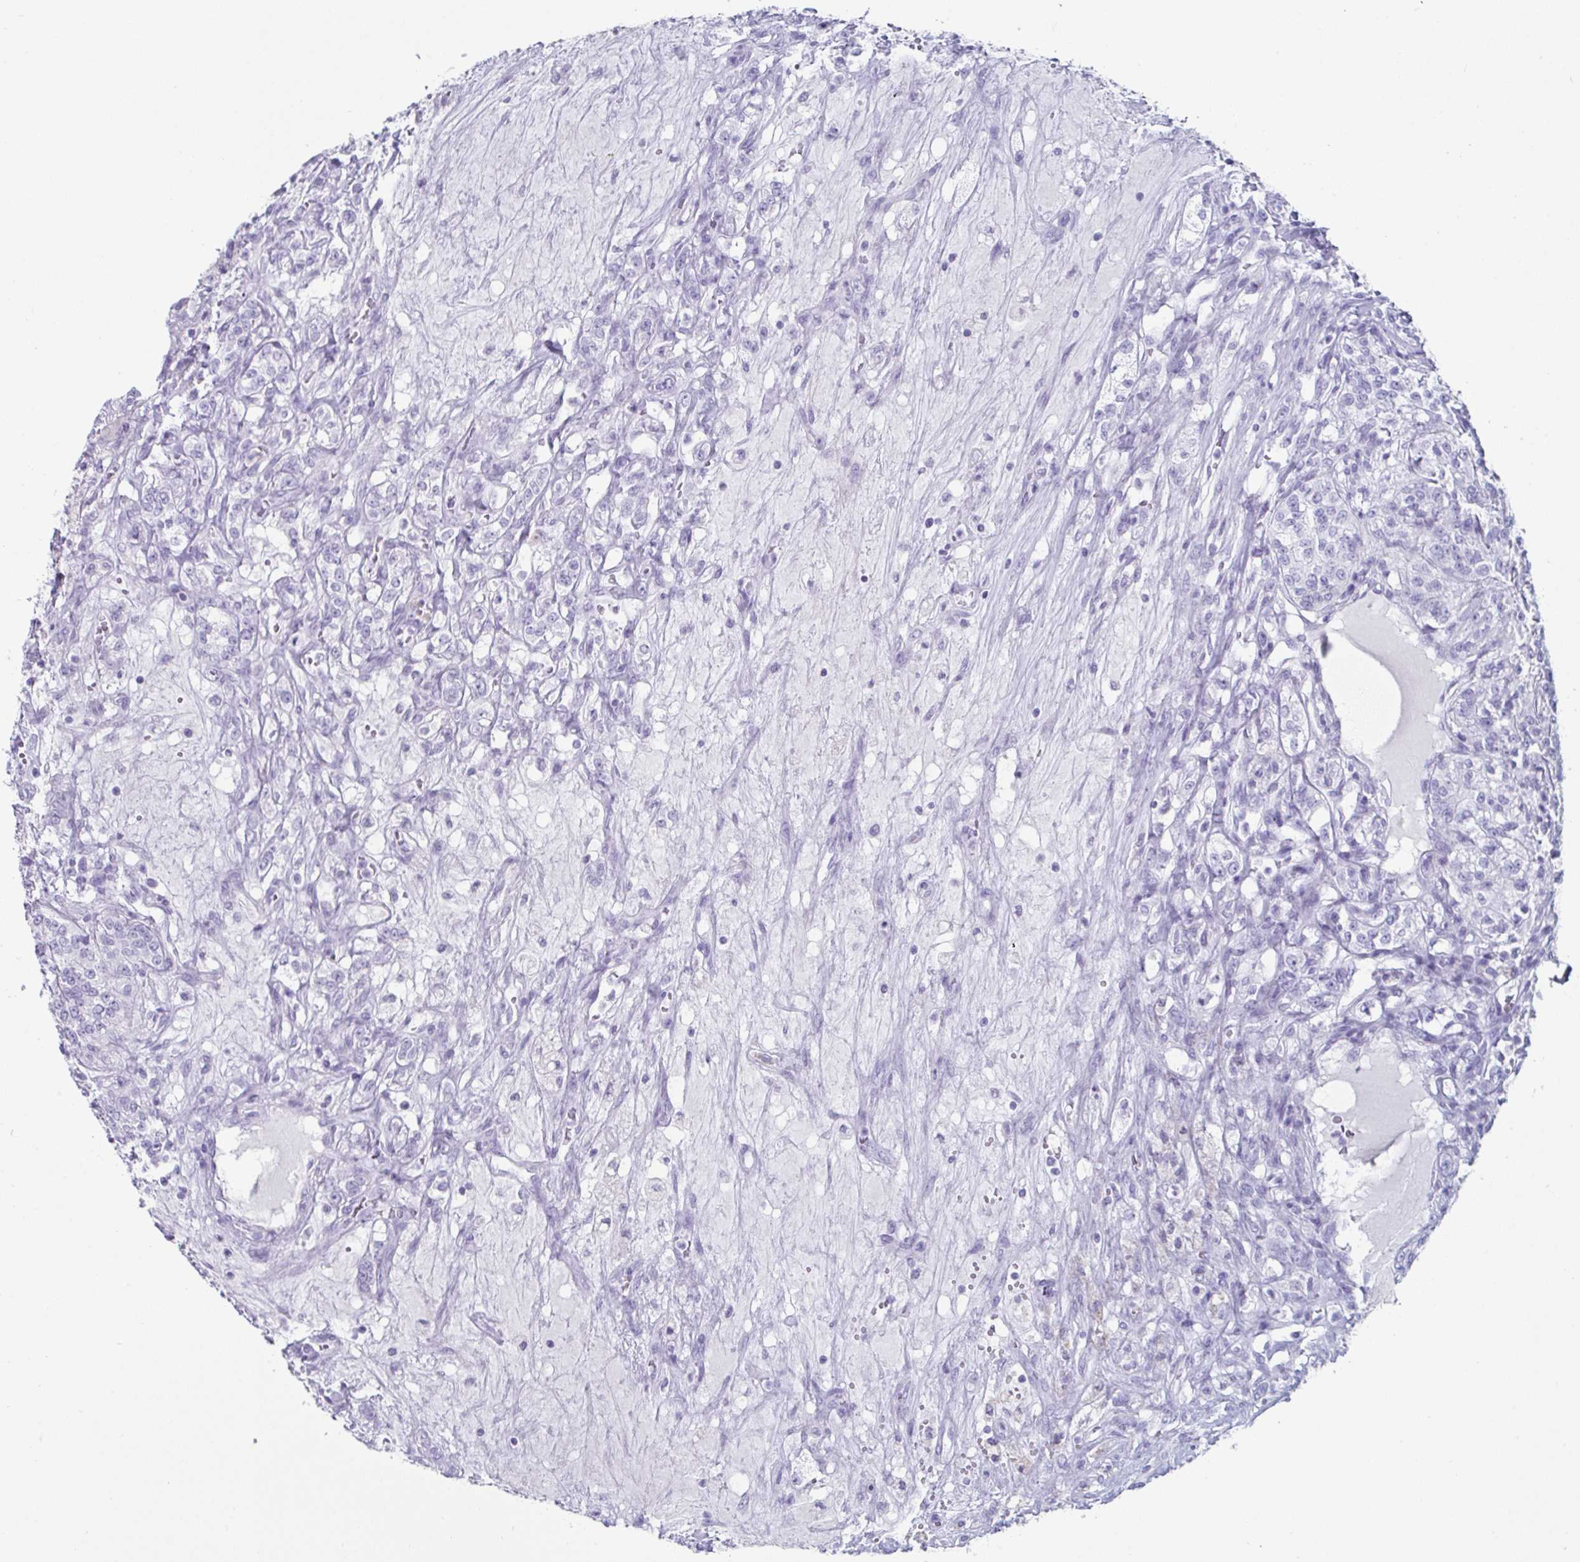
{"staining": {"intensity": "negative", "quantity": "none", "location": "none"}, "tissue": "renal cancer", "cell_type": "Tumor cells", "image_type": "cancer", "snomed": [{"axis": "morphology", "description": "Adenocarcinoma, NOS"}, {"axis": "topography", "description": "Kidney"}], "caption": "A histopathology image of human renal adenocarcinoma is negative for staining in tumor cells.", "gene": "CREG2", "patient": {"sex": "female", "age": 63}}